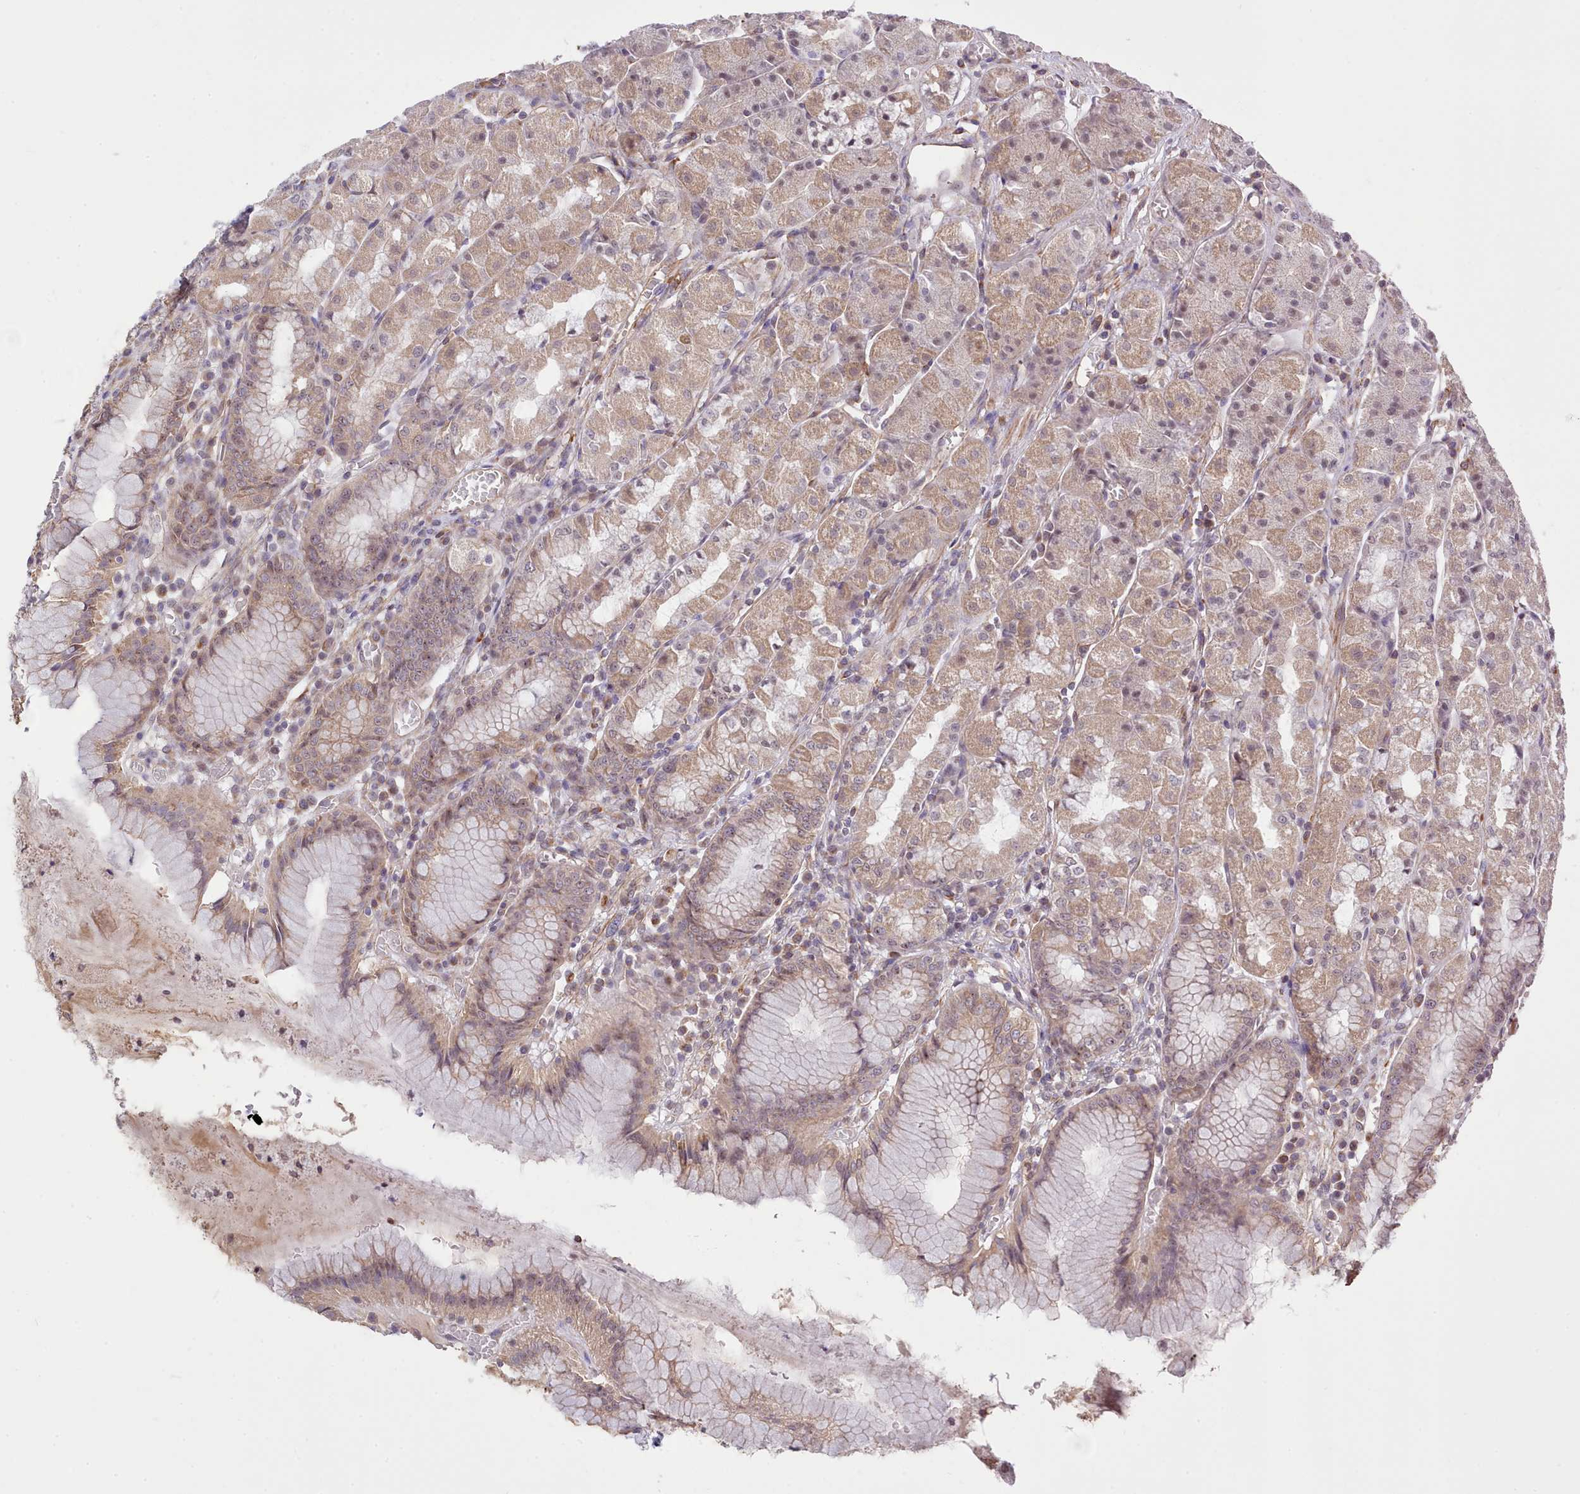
{"staining": {"intensity": "moderate", "quantity": ">75%", "location": "cytoplasmic/membranous,nuclear"}, "tissue": "stomach", "cell_type": "Glandular cells", "image_type": "normal", "snomed": [{"axis": "morphology", "description": "Normal tissue, NOS"}, {"axis": "topography", "description": "Stomach"}], "caption": "Moderate cytoplasmic/membranous,nuclear protein staining is seen in approximately >75% of glandular cells in stomach.", "gene": "ZC3H13", "patient": {"sex": "male", "age": 55}}